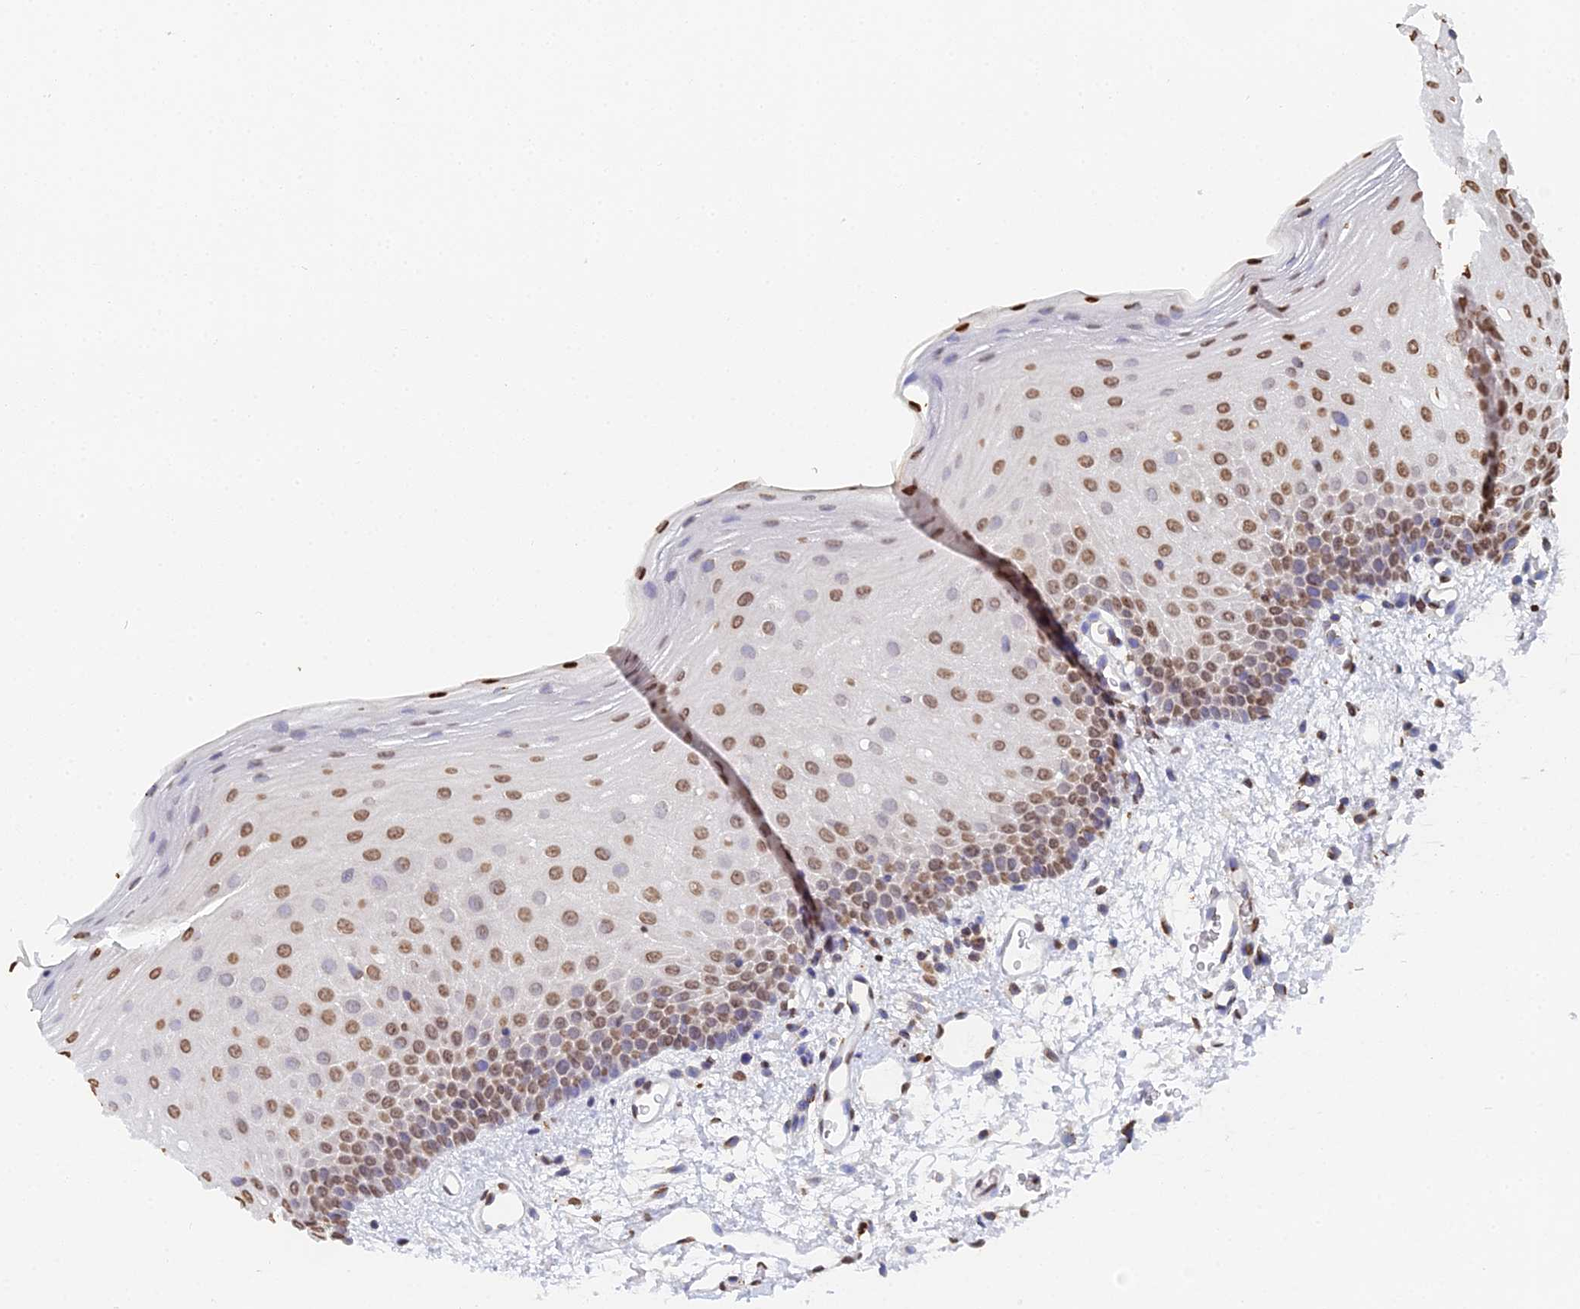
{"staining": {"intensity": "moderate", "quantity": ">75%", "location": "nuclear"}, "tissue": "oral mucosa", "cell_type": "Squamous epithelial cells", "image_type": "normal", "snomed": [{"axis": "morphology", "description": "Normal tissue, NOS"}, {"axis": "topography", "description": "Oral tissue"}], "caption": "The micrograph shows a brown stain indicating the presence of a protein in the nuclear of squamous epithelial cells in oral mucosa.", "gene": "GBP3", "patient": {"sex": "female", "age": 70}}